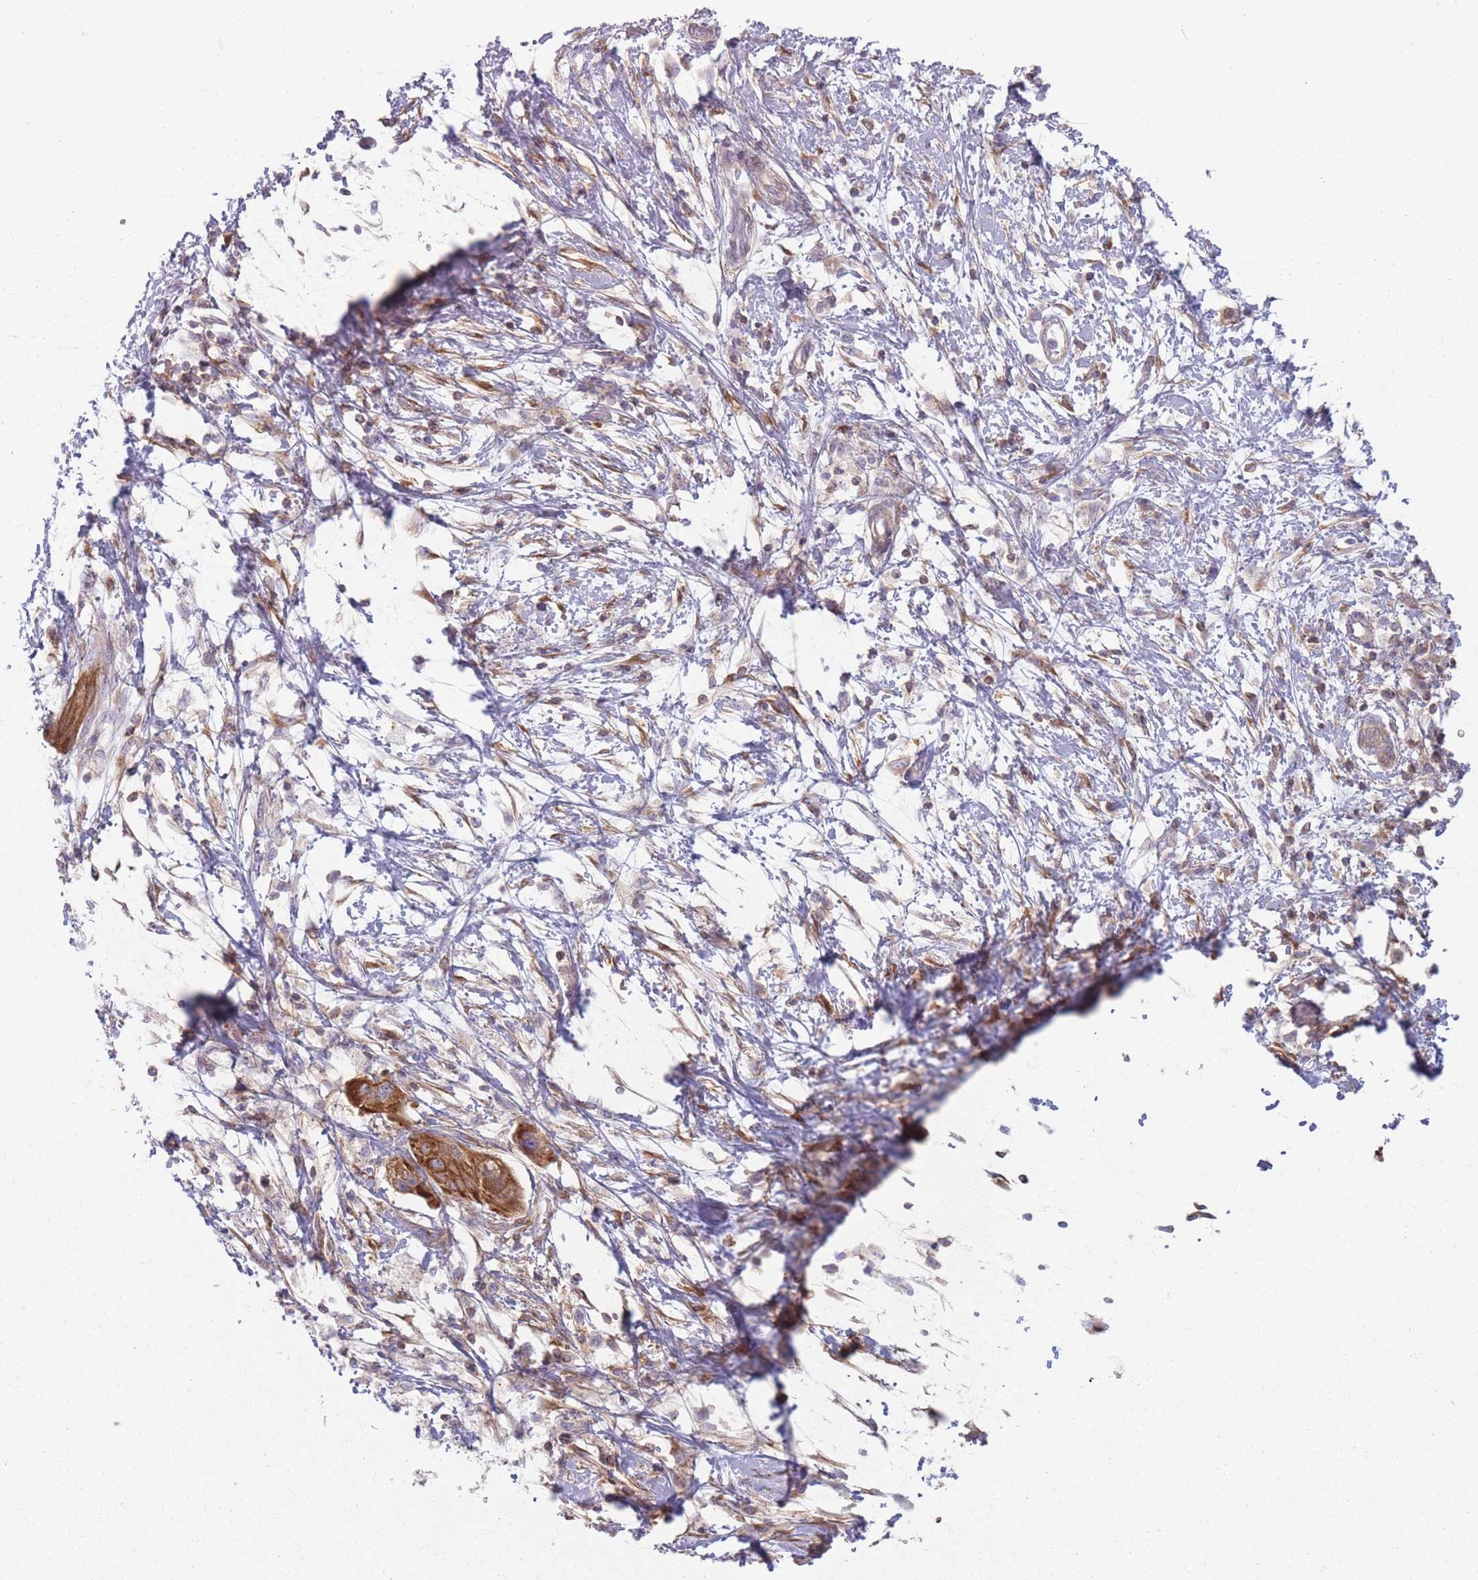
{"staining": {"intensity": "strong", "quantity": ">75%", "location": "cytoplasmic/membranous"}, "tissue": "pancreatic cancer", "cell_type": "Tumor cells", "image_type": "cancer", "snomed": [{"axis": "morphology", "description": "Adenocarcinoma, NOS"}, {"axis": "topography", "description": "Pancreas"}], "caption": "Pancreatic adenocarcinoma was stained to show a protein in brown. There is high levels of strong cytoplasmic/membranous expression in approximately >75% of tumor cells.", "gene": "HSBP1L1", "patient": {"sex": "male", "age": 68}}